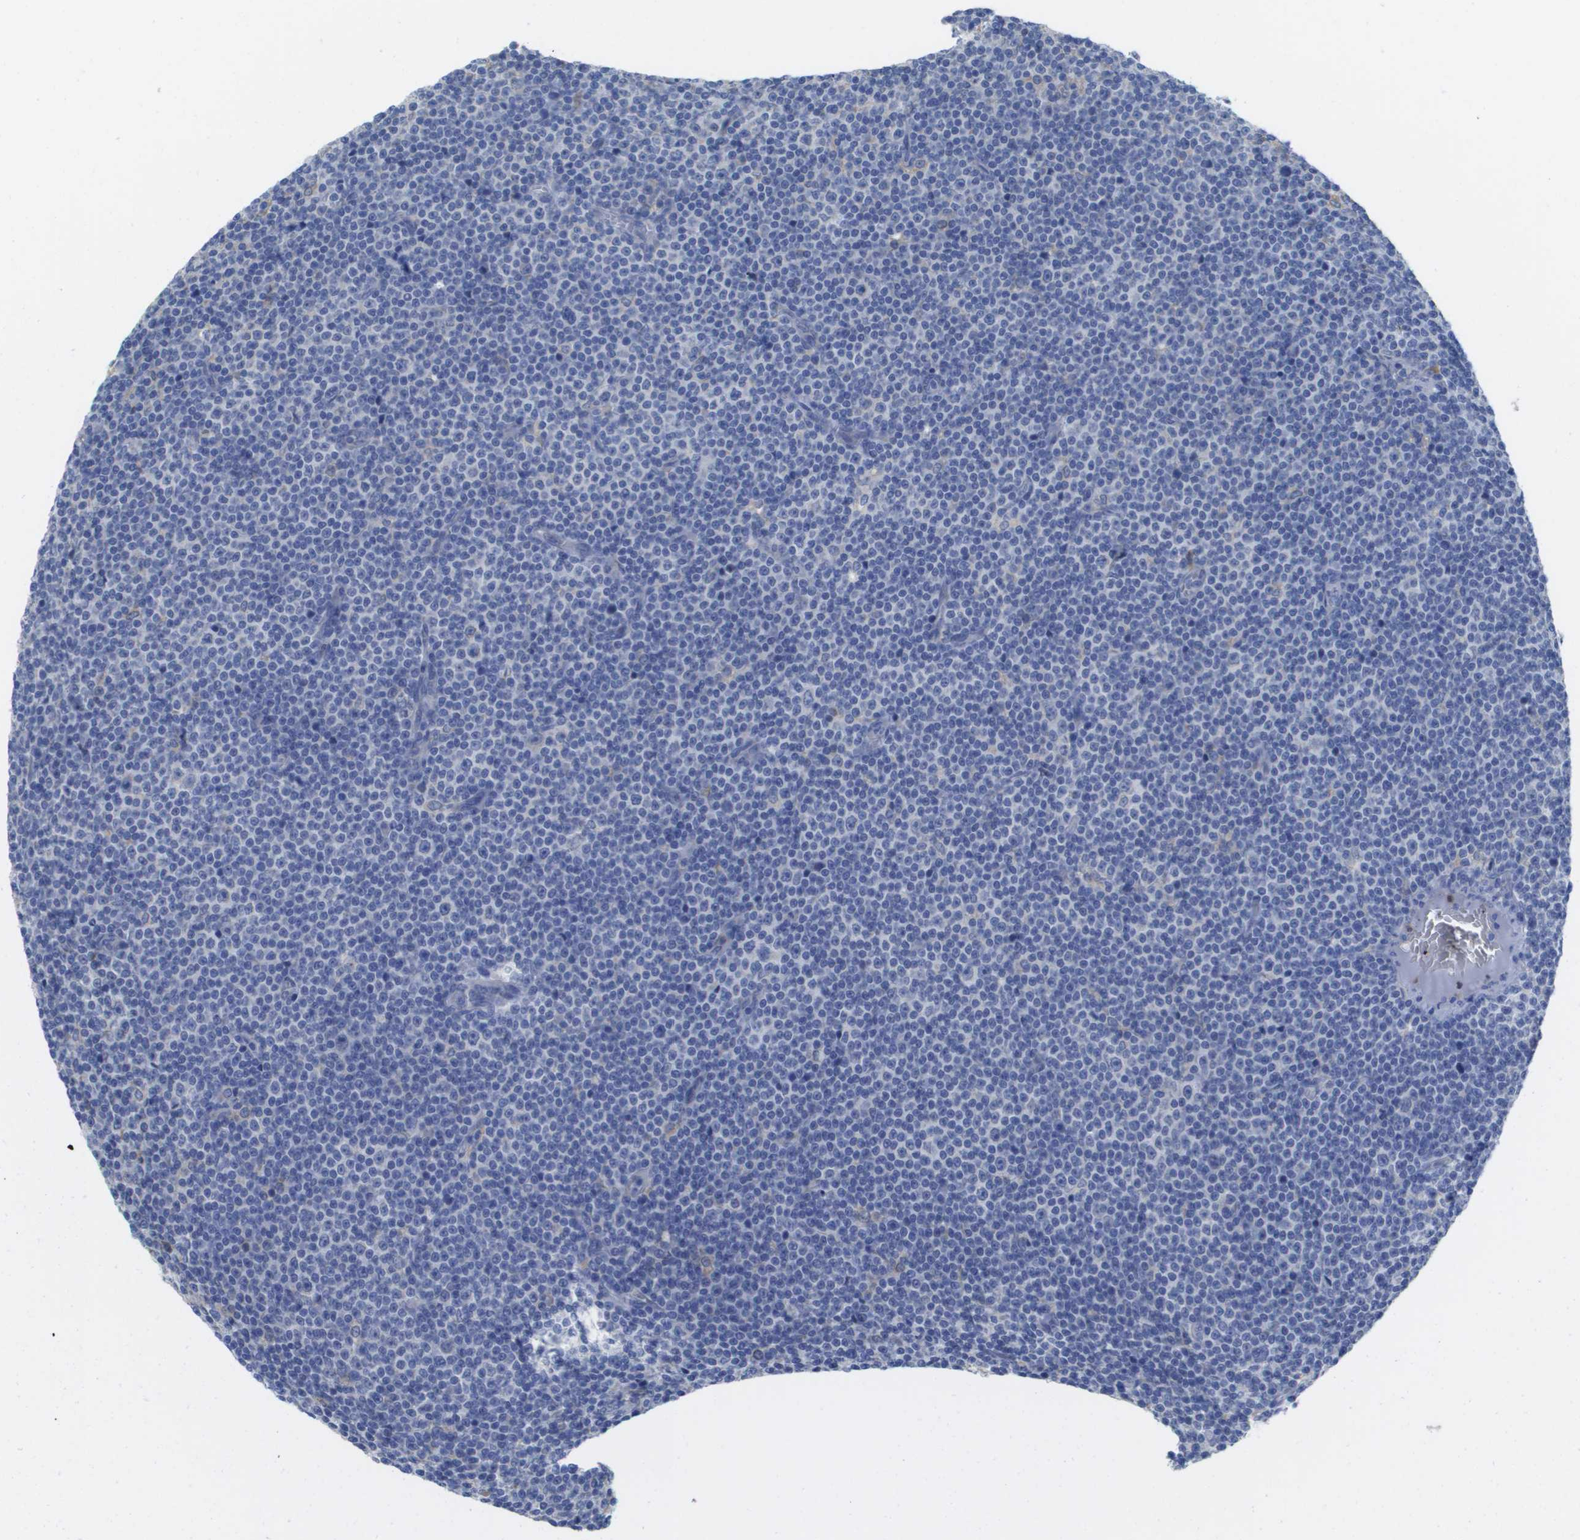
{"staining": {"intensity": "negative", "quantity": "none", "location": "none"}, "tissue": "lymphoma", "cell_type": "Tumor cells", "image_type": "cancer", "snomed": [{"axis": "morphology", "description": "Malignant lymphoma, non-Hodgkin's type, Low grade"}, {"axis": "topography", "description": "Lymph node"}], "caption": "Immunohistochemistry (IHC) of malignant lymphoma, non-Hodgkin's type (low-grade) exhibits no staining in tumor cells.", "gene": "SDR42E1", "patient": {"sex": "female", "age": 67}}